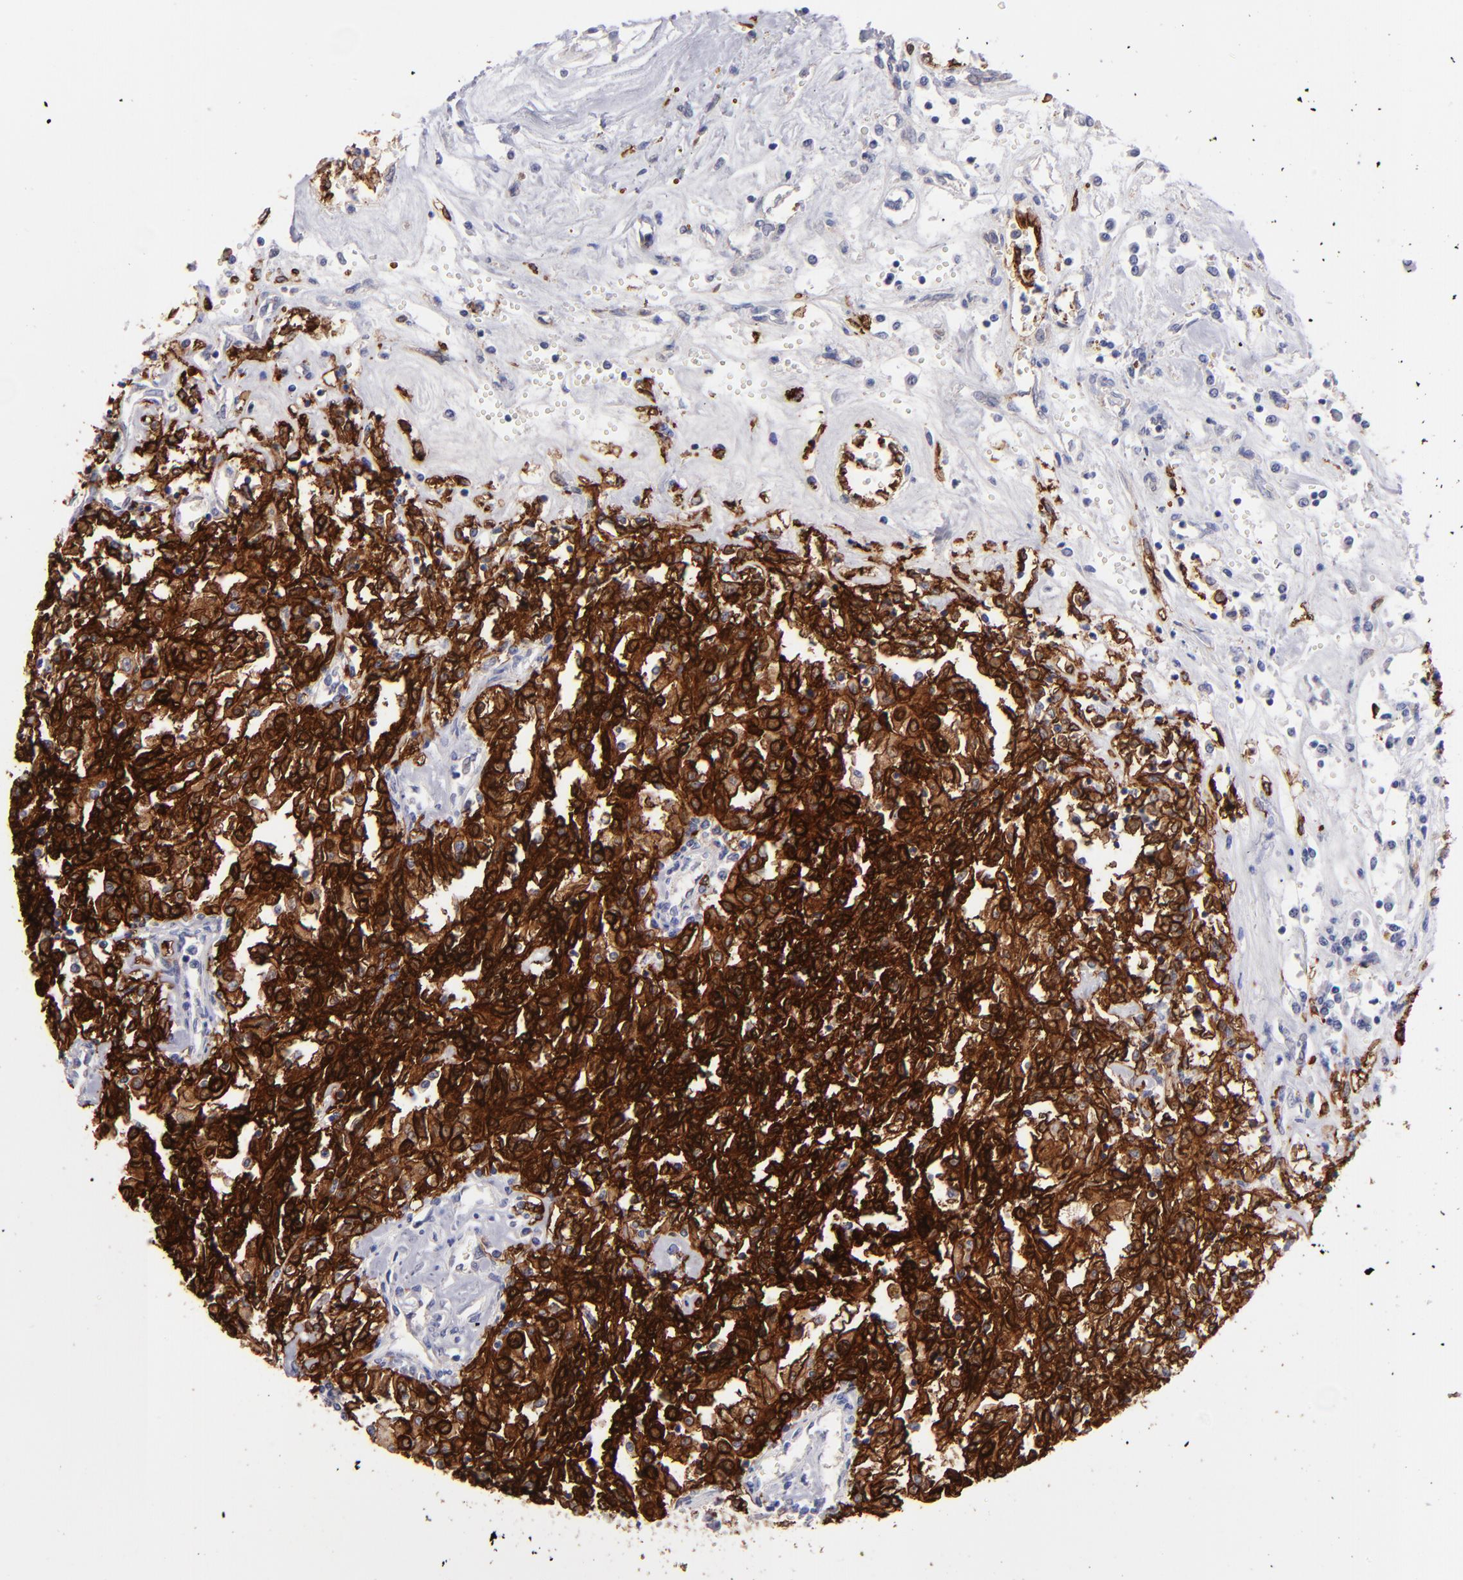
{"staining": {"intensity": "strong", "quantity": ">75%", "location": "cytoplasmic/membranous"}, "tissue": "renal cancer", "cell_type": "Tumor cells", "image_type": "cancer", "snomed": [{"axis": "morphology", "description": "Adenocarcinoma, NOS"}, {"axis": "topography", "description": "Kidney"}], "caption": "About >75% of tumor cells in adenocarcinoma (renal) show strong cytoplasmic/membranous protein positivity as visualized by brown immunohistochemical staining.", "gene": "AHNAK2", "patient": {"sex": "male", "age": 78}}